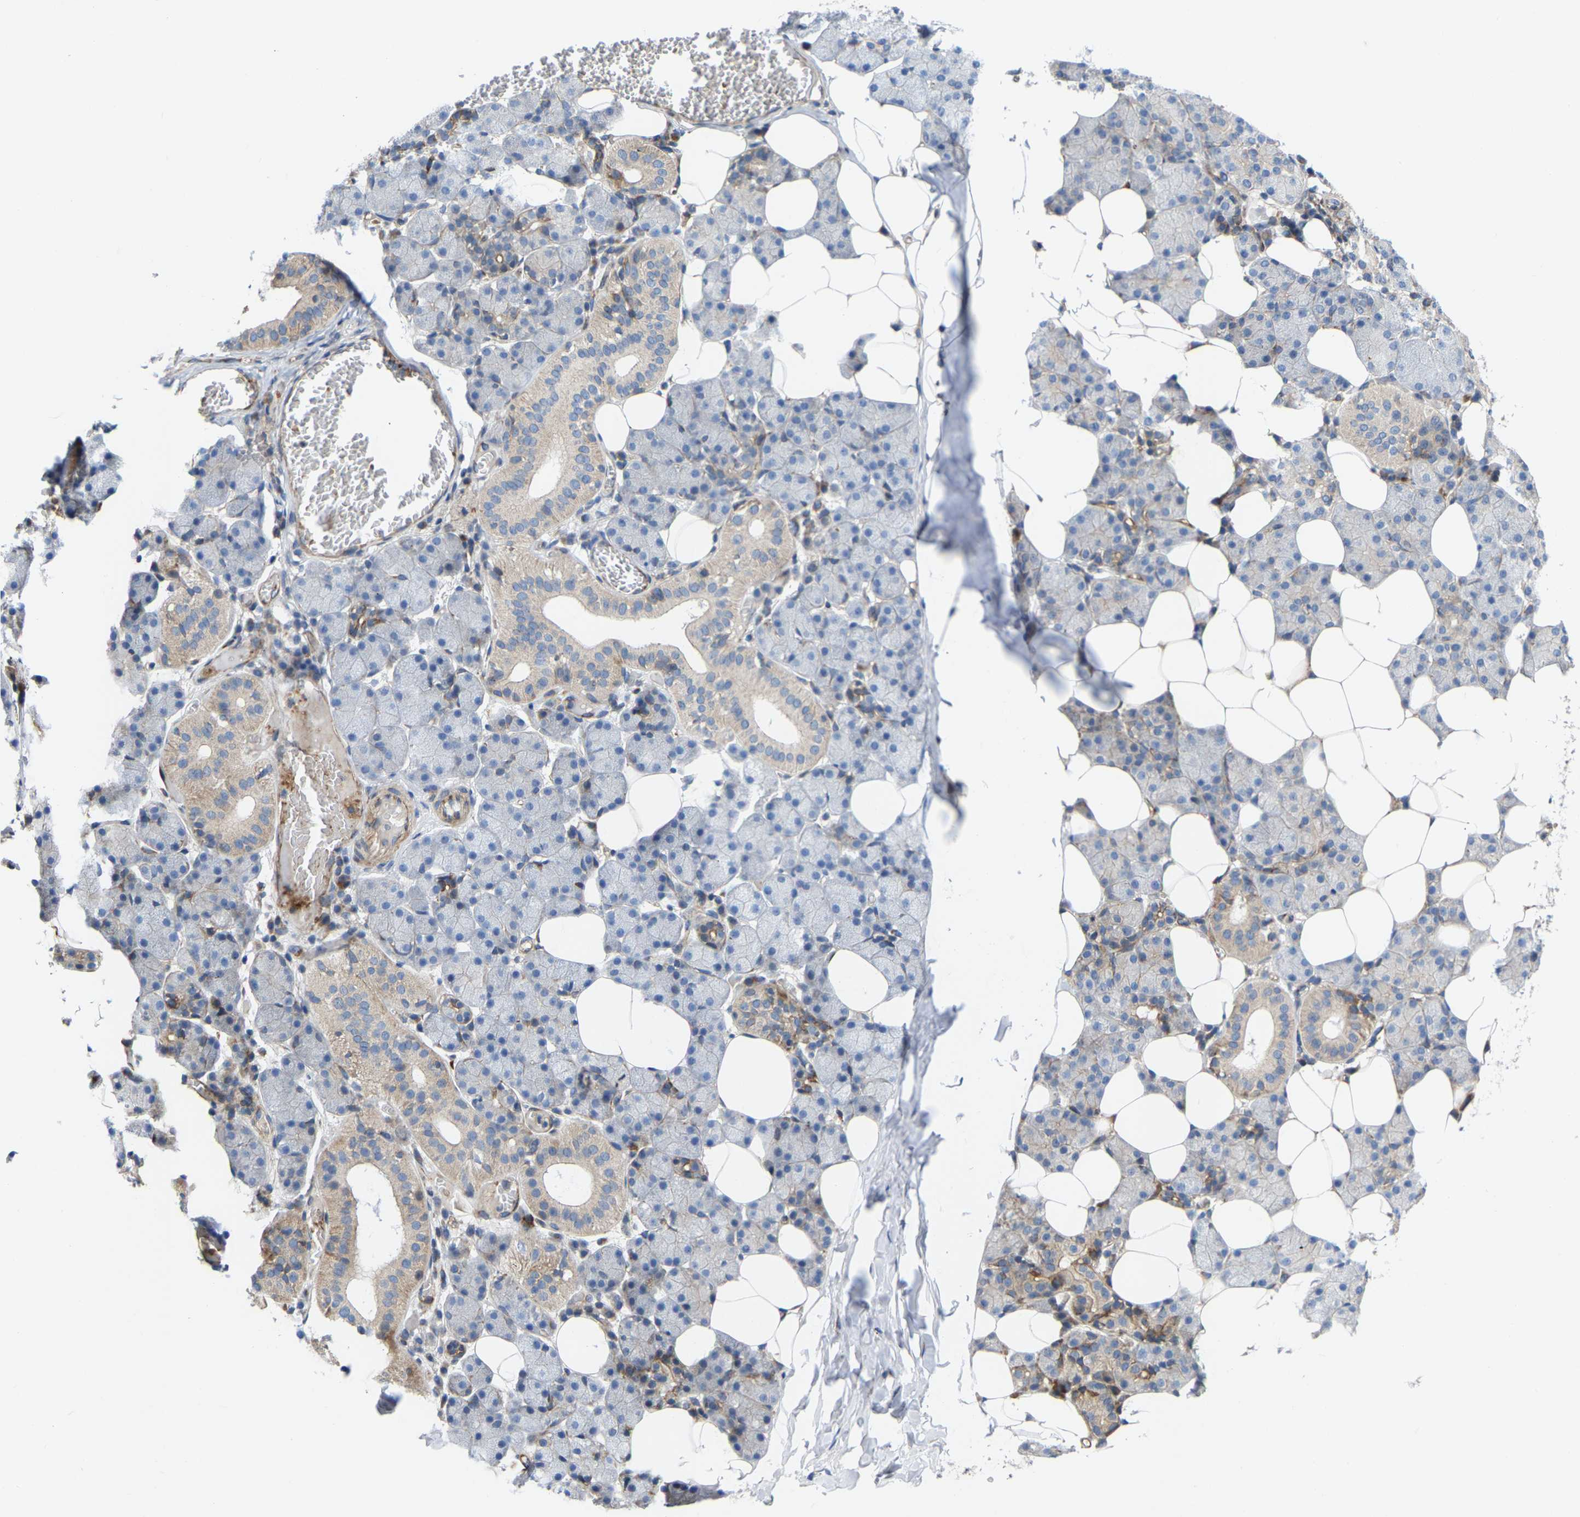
{"staining": {"intensity": "weak", "quantity": "25%-75%", "location": "cytoplasmic/membranous"}, "tissue": "salivary gland", "cell_type": "Glandular cells", "image_type": "normal", "snomed": [{"axis": "morphology", "description": "Normal tissue, NOS"}, {"axis": "topography", "description": "Salivary gland"}], "caption": "Salivary gland stained for a protein (brown) demonstrates weak cytoplasmic/membranous positive positivity in about 25%-75% of glandular cells.", "gene": "TOR1B", "patient": {"sex": "female", "age": 33}}